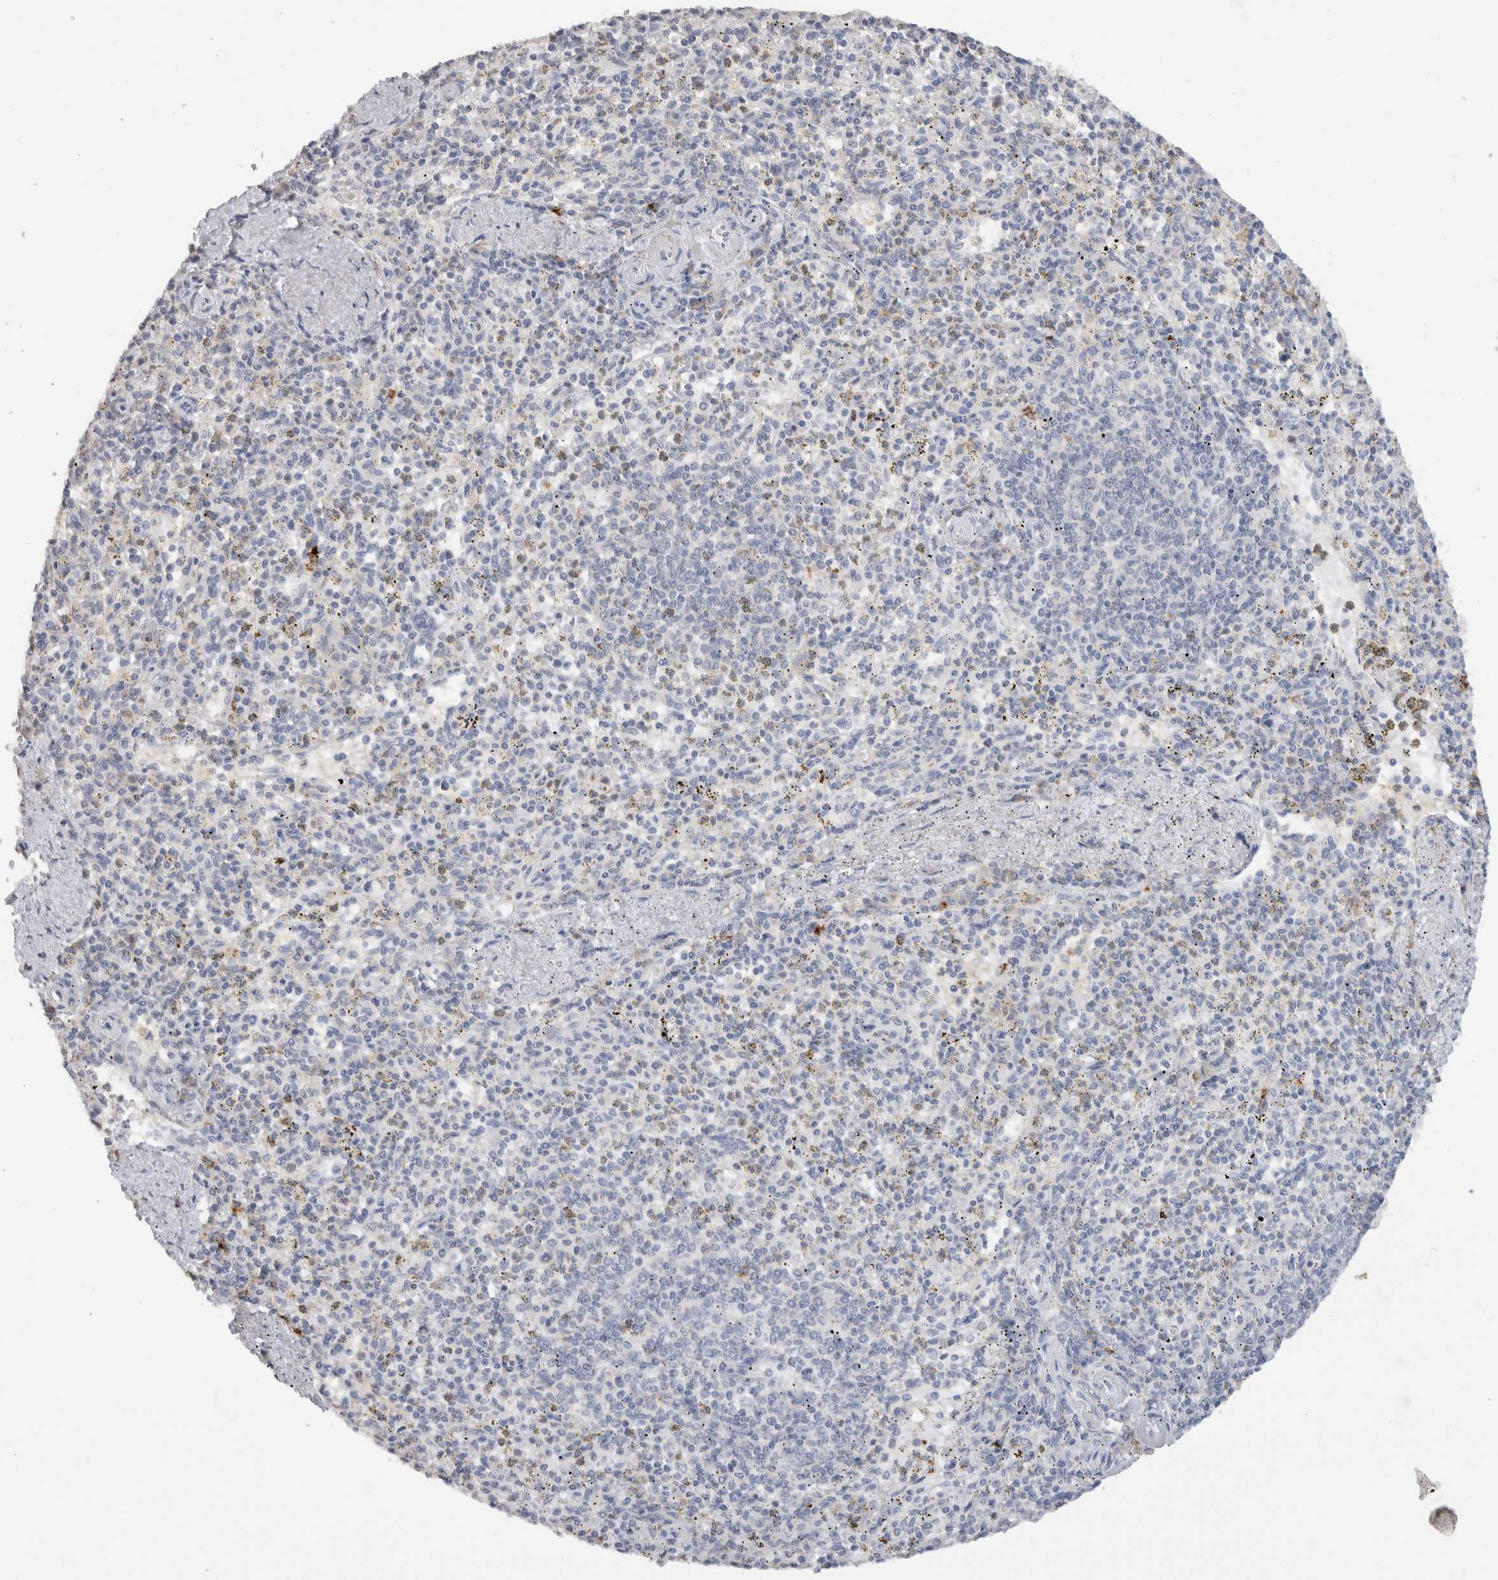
{"staining": {"intensity": "negative", "quantity": "none", "location": "none"}, "tissue": "spleen", "cell_type": "Cells in red pulp", "image_type": "normal", "snomed": [{"axis": "morphology", "description": "Normal tissue, NOS"}, {"axis": "topography", "description": "Spleen"}], "caption": "High power microscopy image of an immunohistochemistry histopathology image of benign spleen, revealing no significant expression in cells in red pulp. (Stains: DAB (3,3'-diaminobenzidine) immunohistochemistry (IHC) with hematoxylin counter stain, Microscopy: brightfield microscopy at high magnification).", "gene": "LAMP3", "patient": {"sex": "male", "age": 72}}